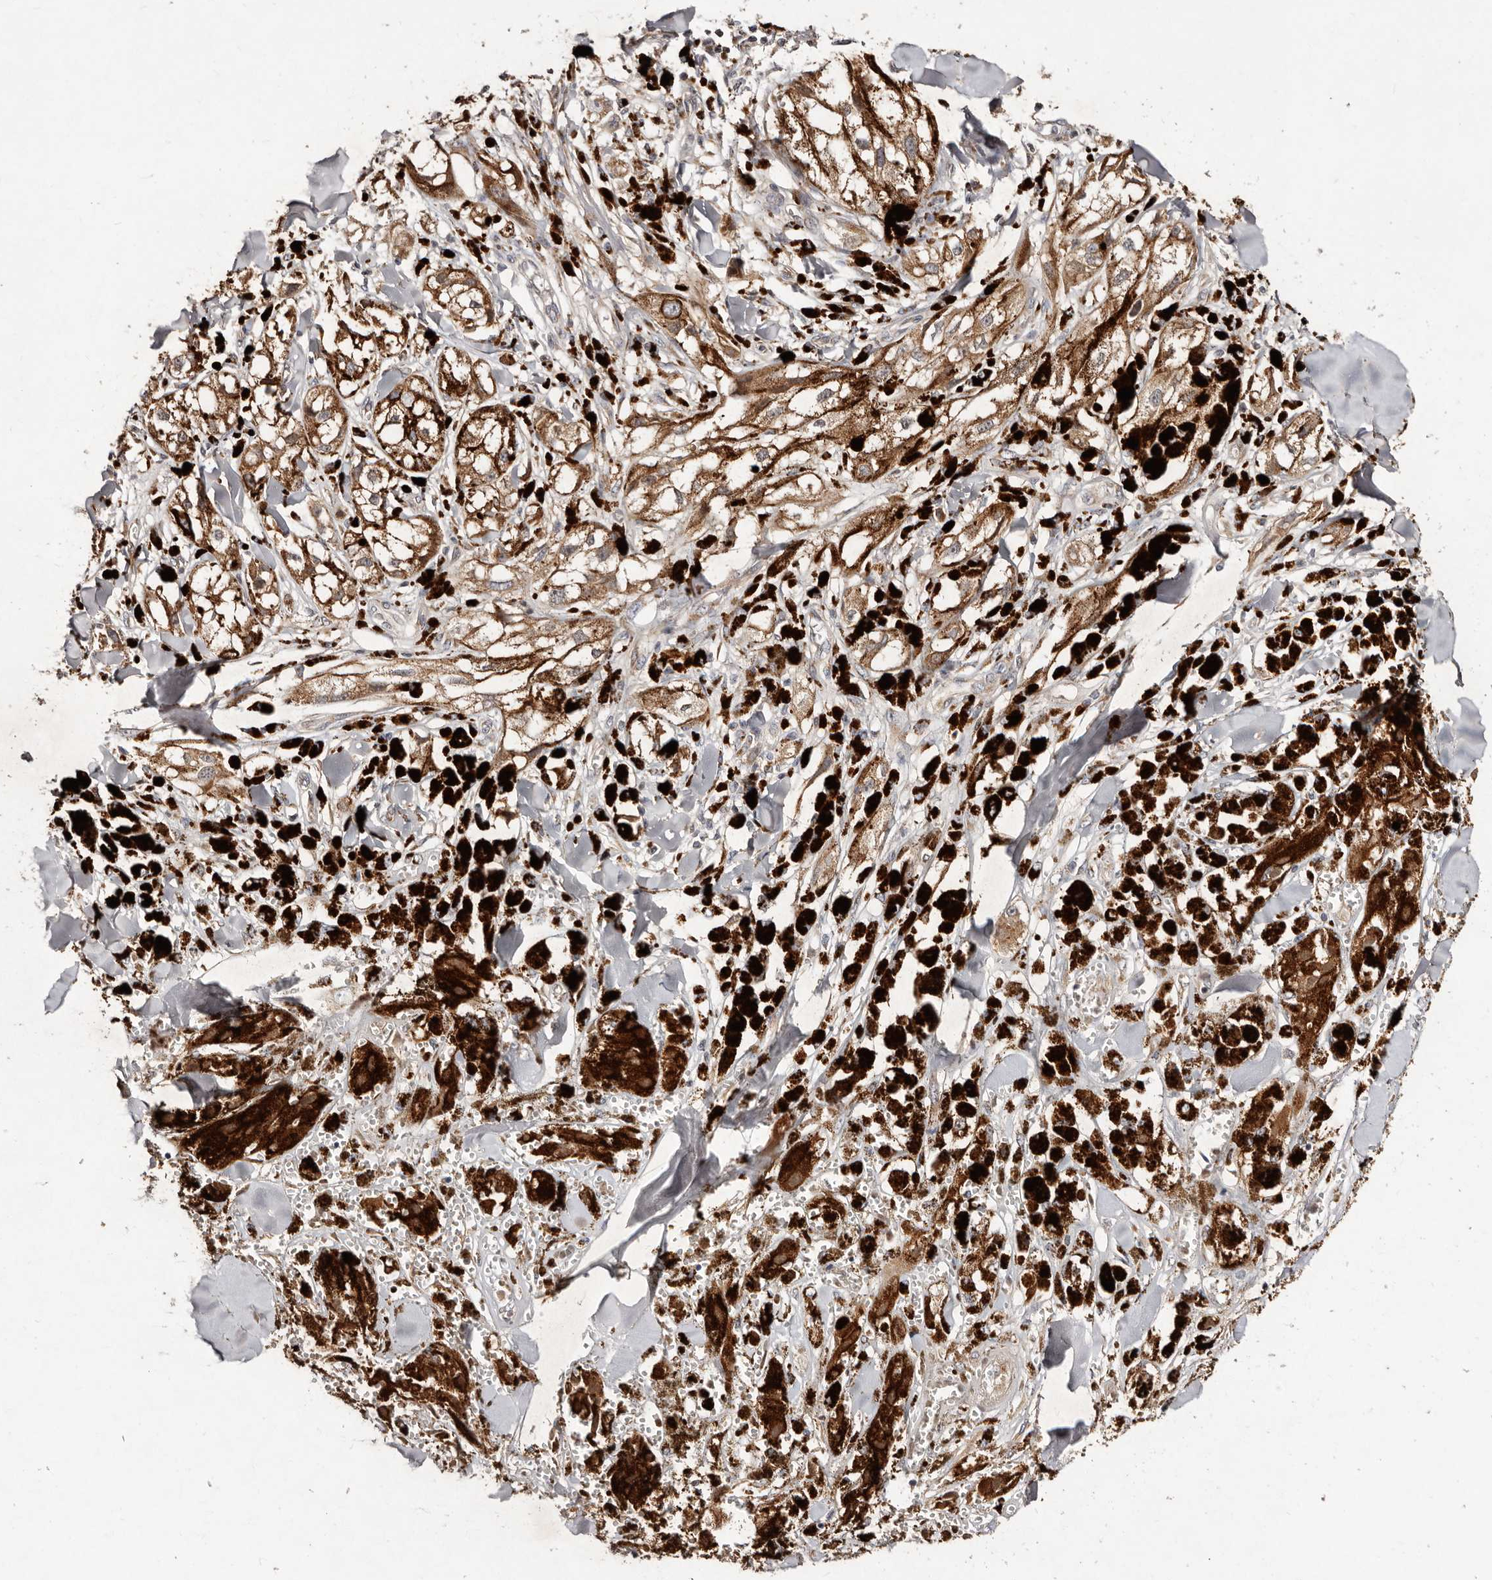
{"staining": {"intensity": "weak", "quantity": ">75%", "location": "cytoplasmic/membranous"}, "tissue": "melanoma", "cell_type": "Tumor cells", "image_type": "cancer", "snomed": [{"axis": "morphology", "description": "Malignant melanoma, NOS"}, {"axis": "topography", "description": "Skin"}], "caption": "A brown stain labels weak cytoplasmic/membranous positivity of a protein in human malignant melanoma tumor cells.", "gene": "DACT2", "patient": {"sex": "male", "age": 88}}